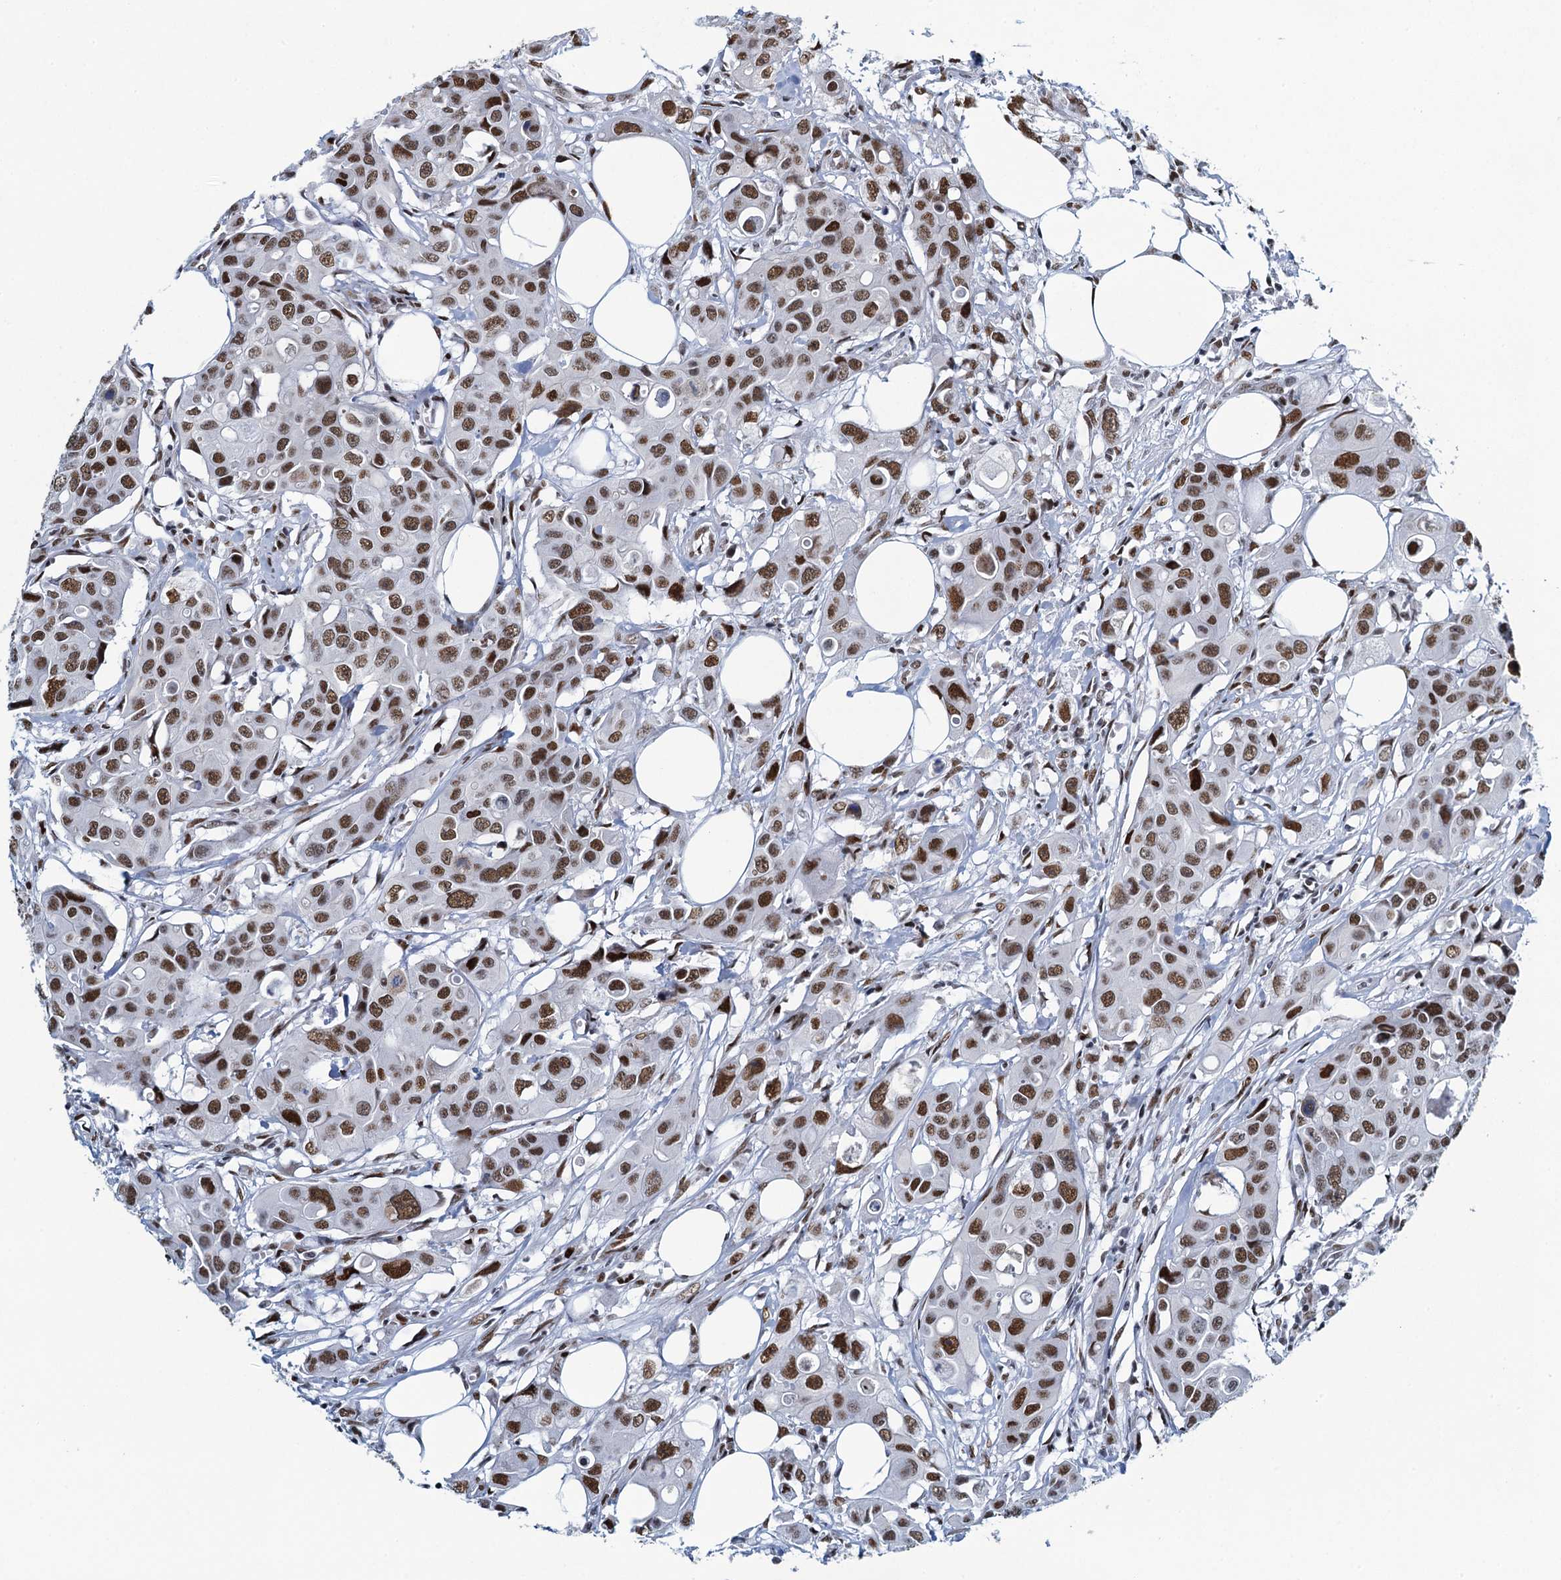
{"staining": {"intensity": "moderate", "quantity": ">75%", "location": "nuclear"}, "tissue": "colorectal cancer", "cell_type": "Tumor cells", "image_type": "cancer", "snomed": [{"axis": "morphology", "description": "Adenocarcinoma, NOS"}, {"axis": "topography", "description": "Colon"}], "caption": "An immunohistochemistry (IHC) histopathology image of neoplastic tissue is shown. Protein staining in brown shows moderate nuclear positivity in adenocarcinoma (colorectal) within tumor cells. (DAB IHC, brown staining for protein, blue staining for nuclei).", "gene": "HNRNPUL2", "patient": {"sex": "male", "age": 77}}